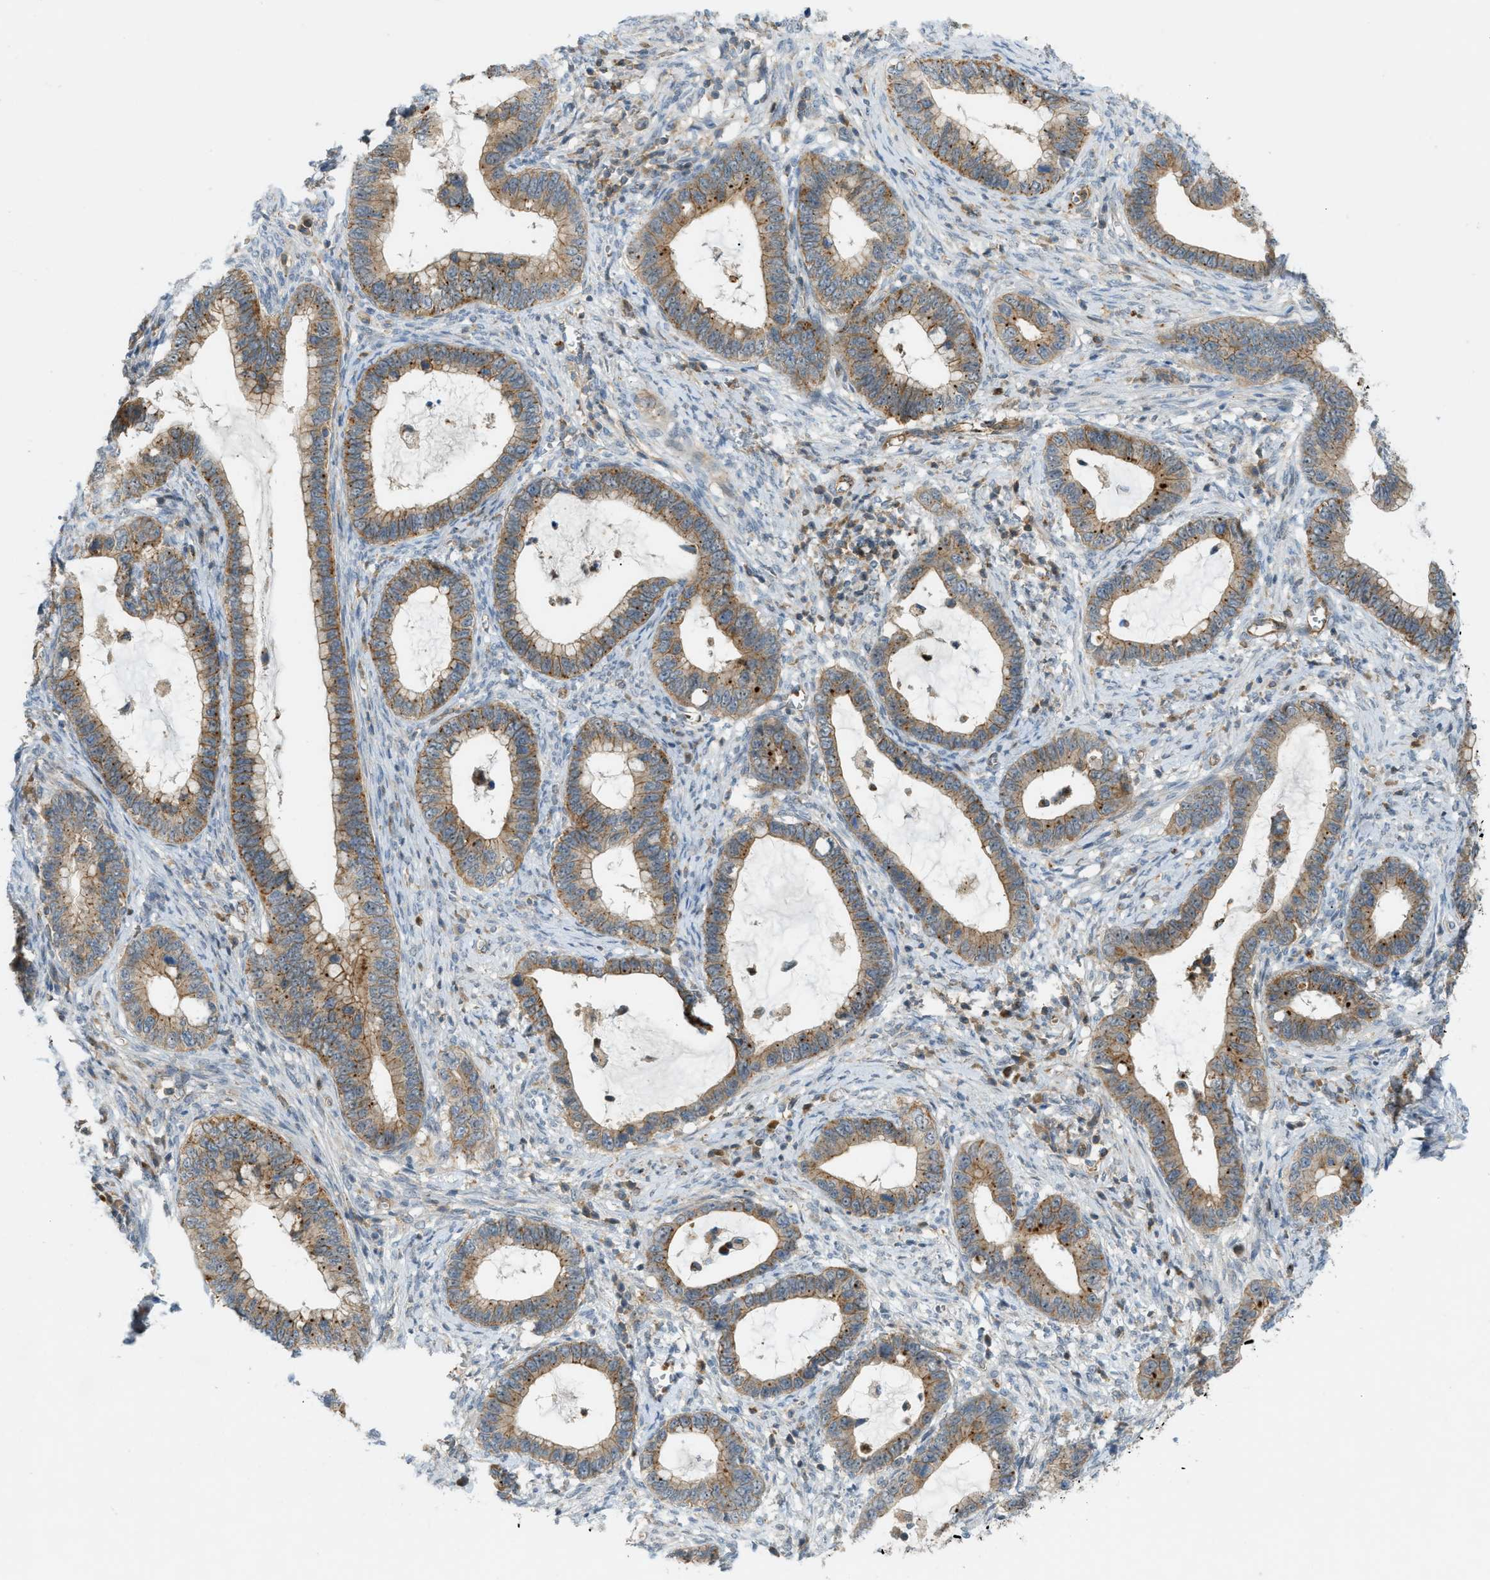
{"staining": {"intensity": "moderate", "quantity": ">75%", "location": "cytoplasmic/membranous"}, "tissue": "cervical cancer", "cell_type": "Tumor cells", "image_type": "cancer", "snomed": [{"axis": "morphology", "description": "Adenocarcinoma, NOS"}, {"axis": "topography", "description": "Cervix"}], "caption": "Immunohistochemistry (IHC) of human cervical adenocarcinoma exhibits medium levels of moderate cytoplasmic/membranous positivity in approximately >75% of tumor cells.", "gene": "GRK6", "patient": {"sex": "female", "age": 44}}